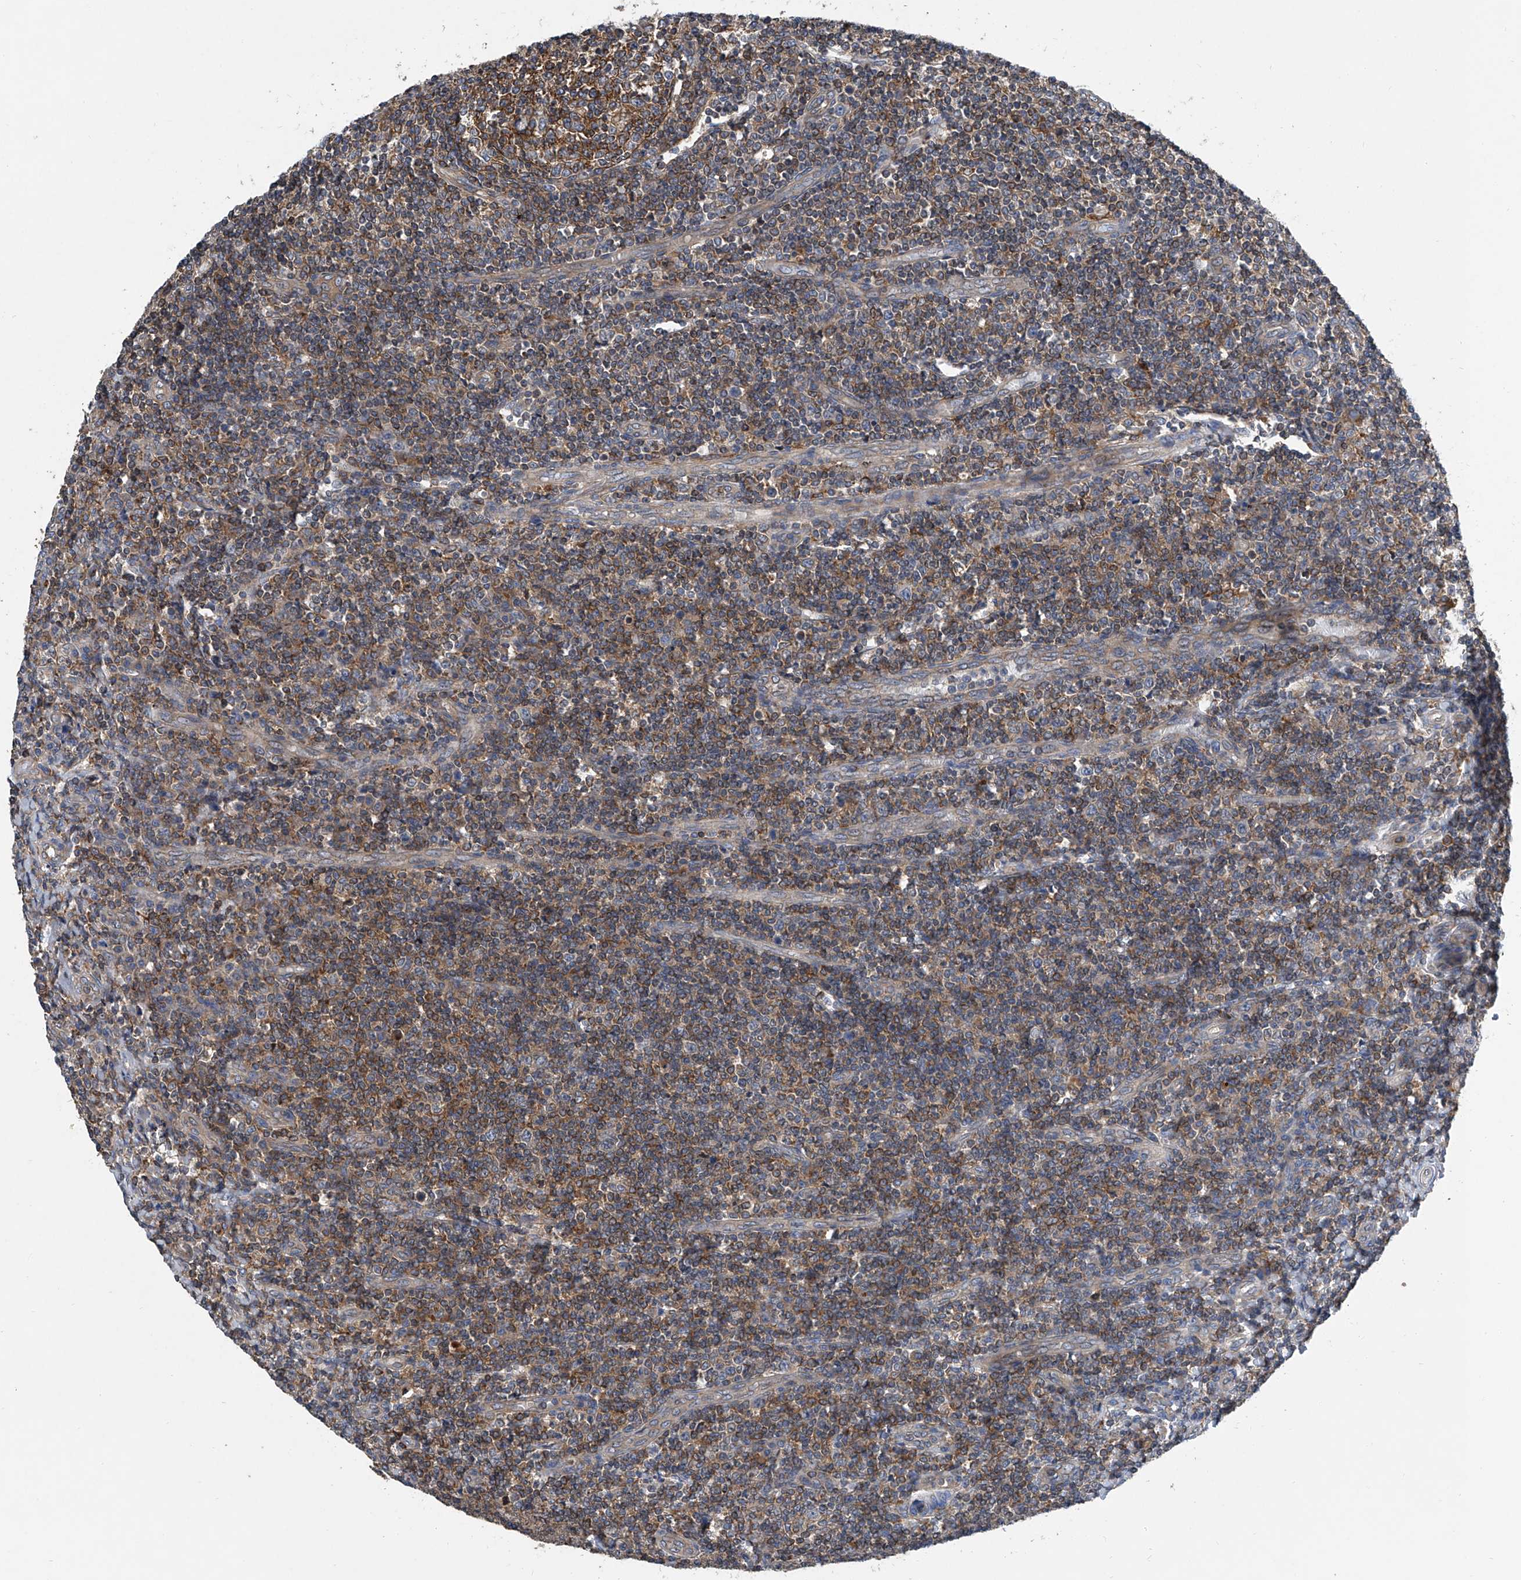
{"staining": {"intensity": "strong", "quantity": ">75%", "location": "cytoplasmic/membranous"}, "tissue": "tonsil", "cell_type": "Germinal center cells", "image_type": "normal", "snomed": [{"axis": "morphology", "description": "Normal tissue, NOS"}, {"axis": "topography", "description": "Tonsil"}], "caption": "Immunohistochemistry of benign tonsil displays high levels of strong cytoplasmic/membranous staining in approximately >75% of germinal center cells. (Brightfield microscopy of DAB IHC at high magnification).", "gene": "TRIM38", "patient": {"sex": "female", "age": 19}}